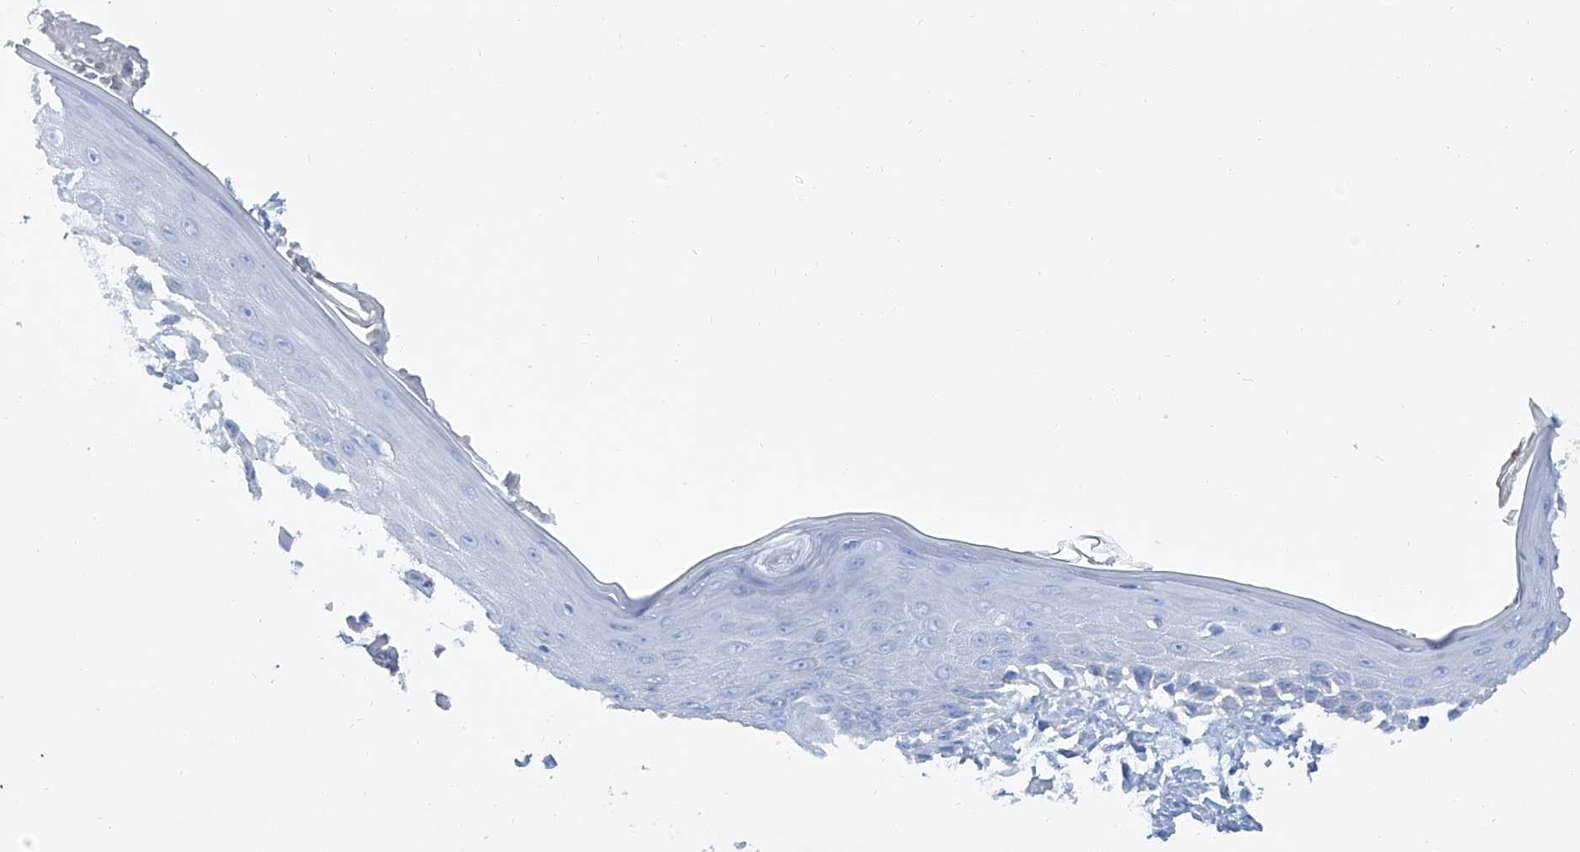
{"staining": {"intensity": "negative", "quantity": "none", "location": "none"}, "tissue": "skin", "cell_type": "Fibroblasts", "image_type": "normal", "snomed": [{"axis": "morphology", "description": "Normal tissue, NOS"}, {"axis": "topography", "description": "Skin"}, {"axis": "topography", "description": "Skeletal muscle"}], "caption": "This image is of normal skin stained with immunohistochemistry (IHC) to label a protein in brown with the nuclei are counter-stained blue. There is no staining in fibroblasts.", "gene": "MAGI1", "patient": {"sex": "male", "age": 83}}